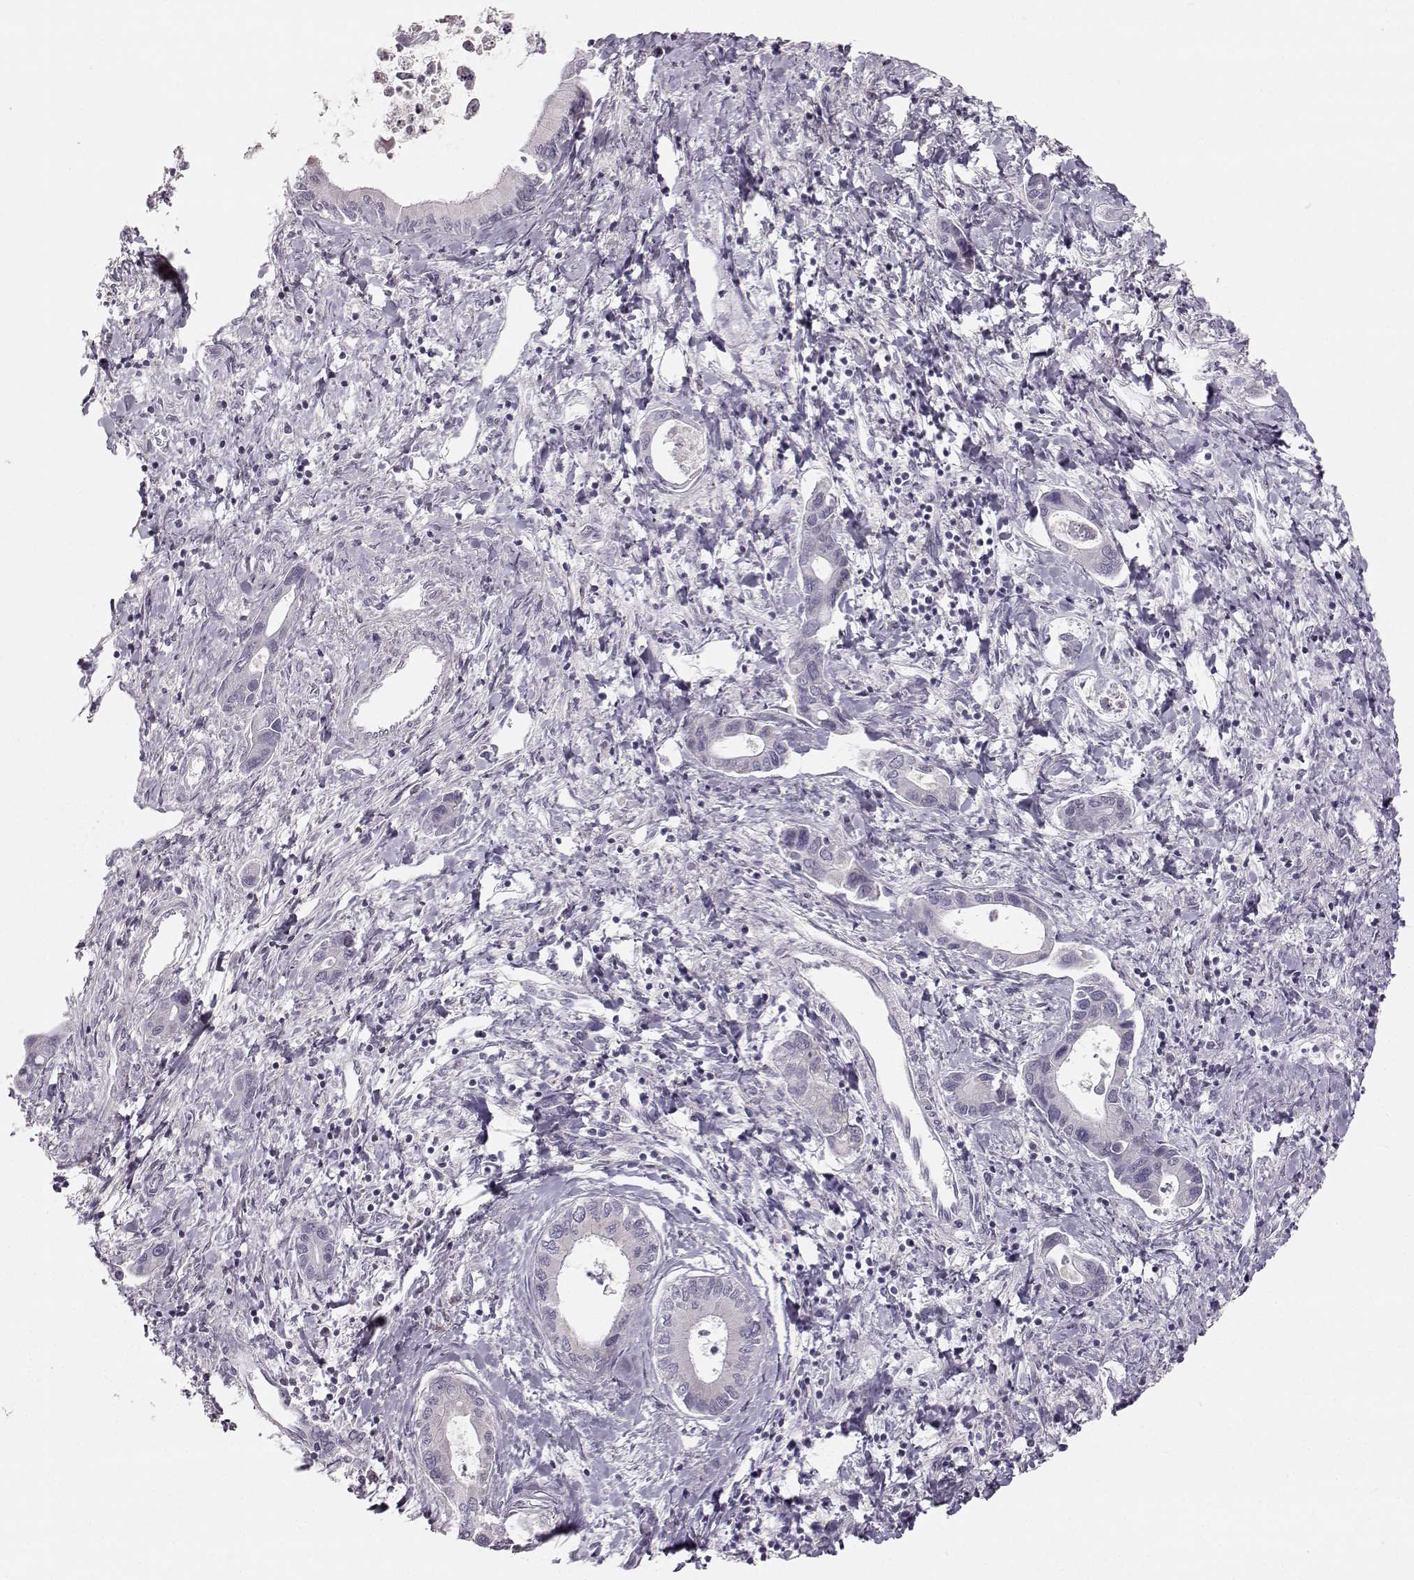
{"staining": {"intensity": "negative", "quantity": "none", "location": "none"}, "tissue": "liver cancer", "cell_type": "Tumor cells", "image_type": "cancer", "snomed": [{"axis": "morphology", "description": "Cholangiocarcinoma"}, {"axis": "topography", "description": "Liver"}], "caption": "Tumor cells show no significant protein staining in liver cholangiocarcinoma.", "gene": "RUNDC3A", "patient": {"sex": "male", "age": 66}}